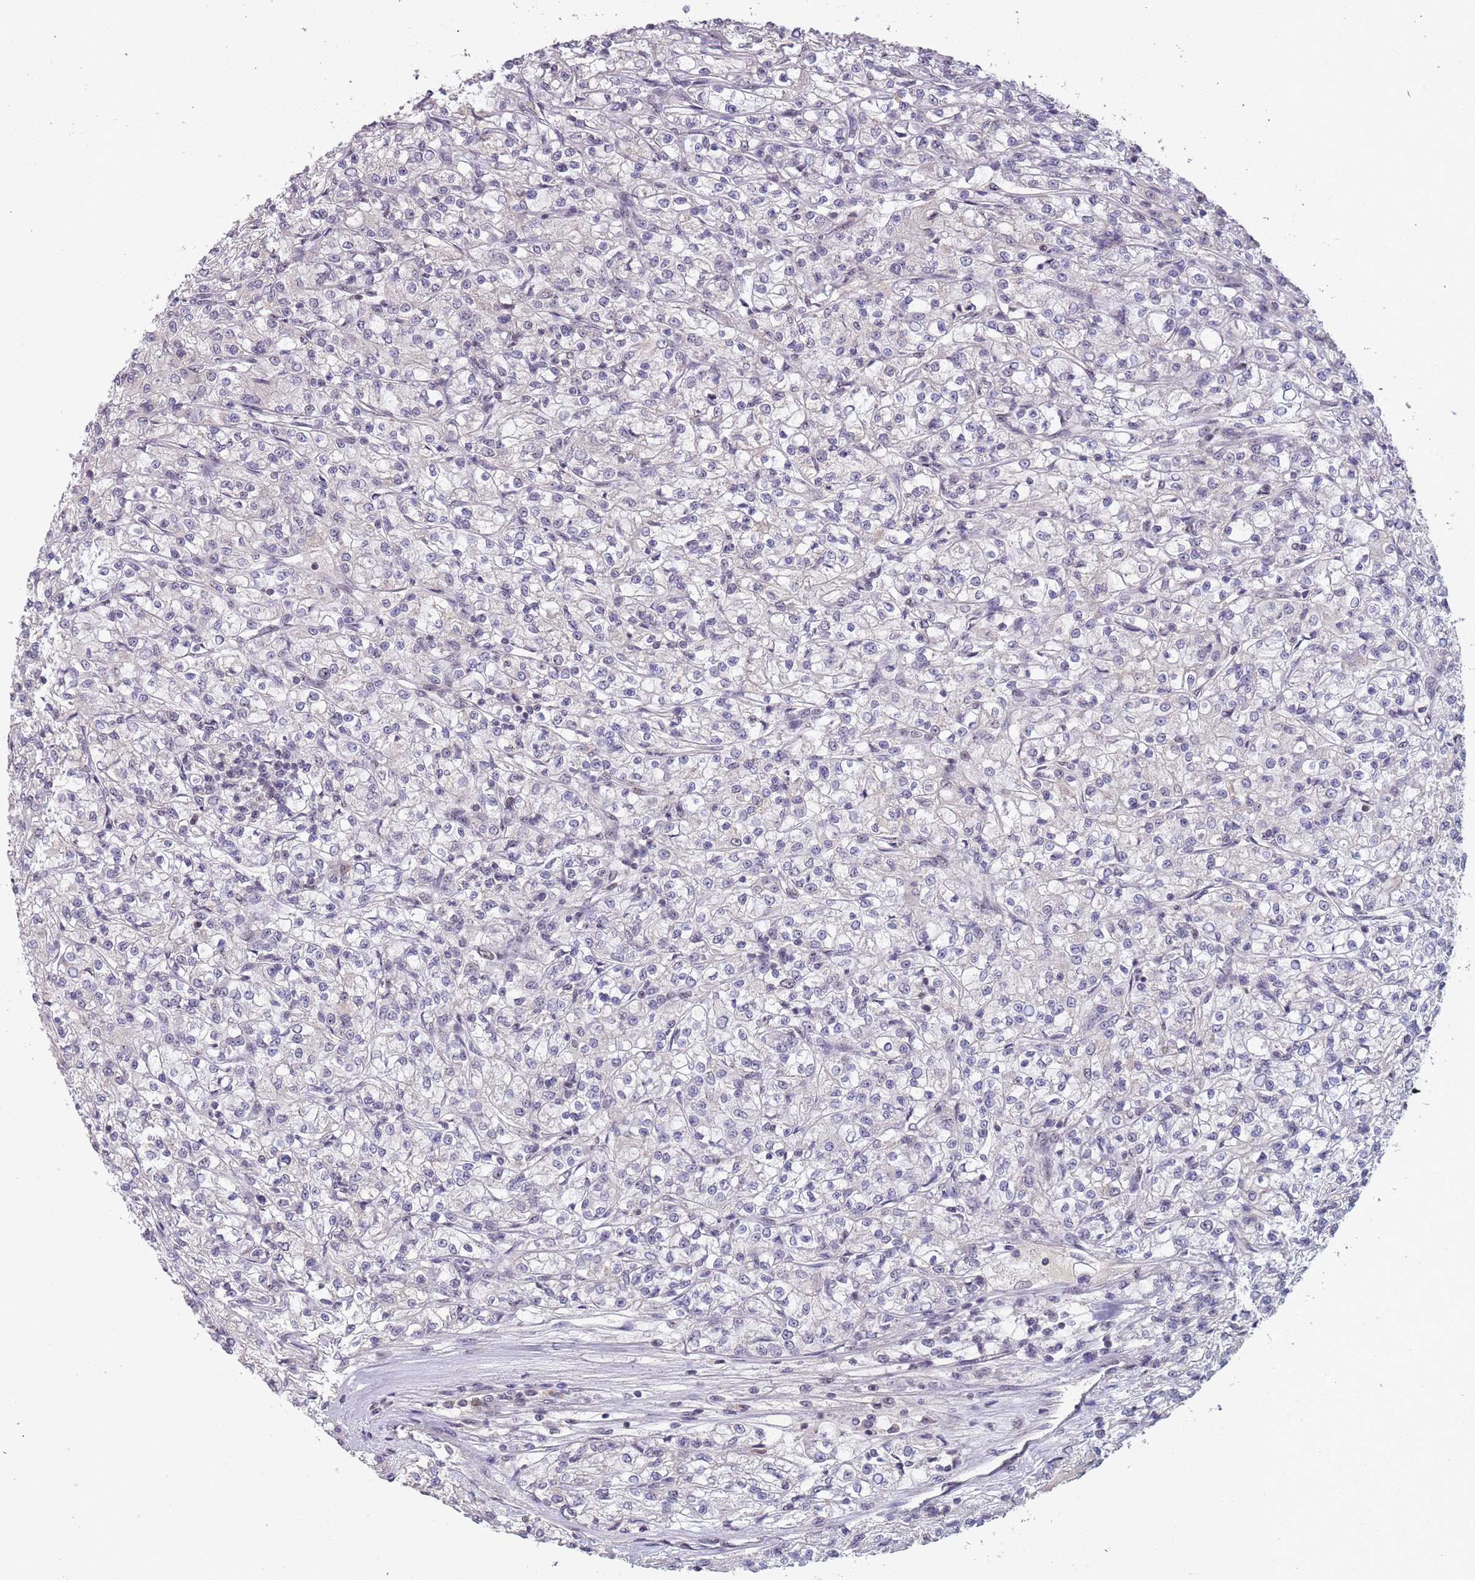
{"staining": {"intensity": "negative", "quantity": "none", "location": "none"}, "tissue": "renal cancer", "cell_type": "Tumor cells", "image_type": "cancer", "snomed": [{"axis": "morphology", "description": "Adenocarcinoma, NOS"}, {"axis": "topography", "description": "Kidney"}], "caption": "Immunohistochemistry (IHC) image of neoplastic tissue: human renal cancer stained with DAB (3,3'-diaminobenzidine) reveals no significant protein staining in tumor cells.", "gene": "CIZ1", "patient": {"sex": "female", "age": 59}}